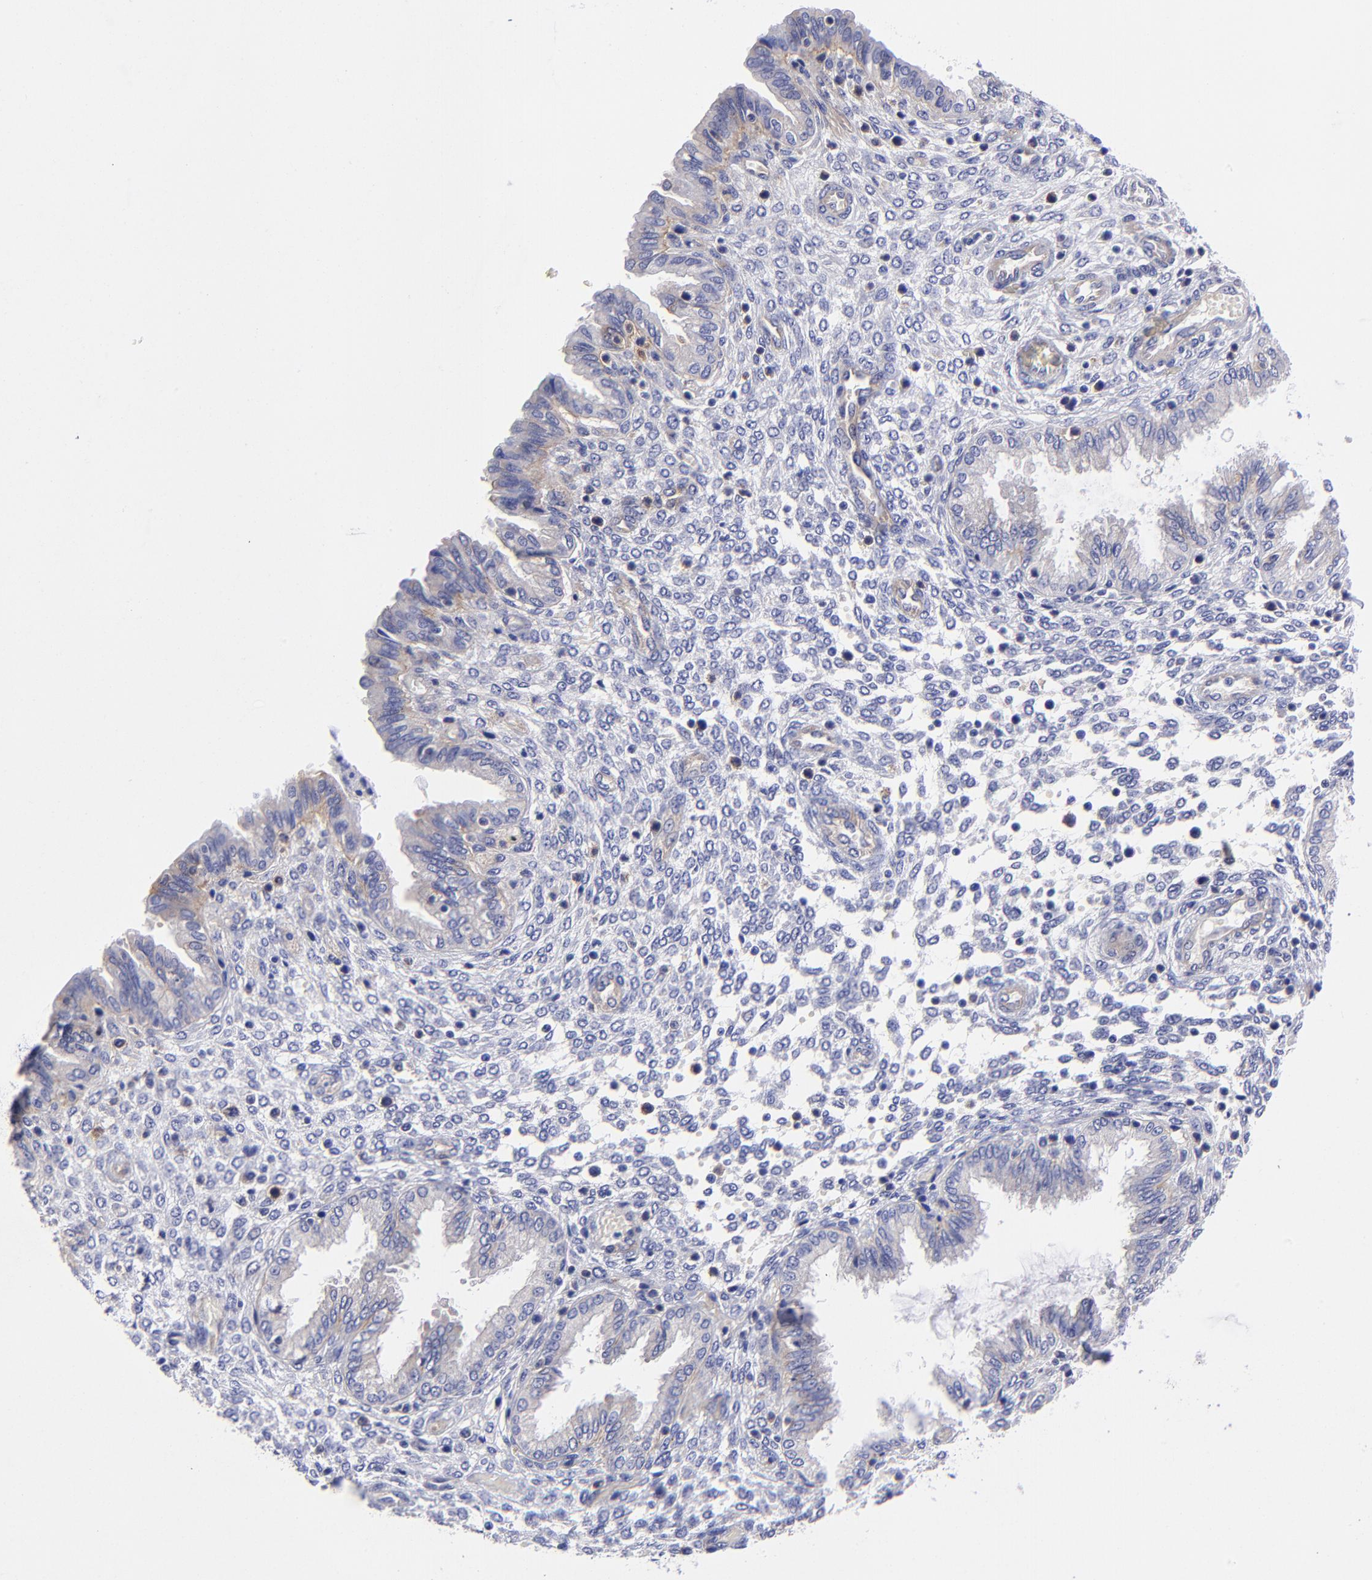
{"staining": {"intensity": "negative", "quantity": "none", "location": "none"}, "tissue": "endometrium", "cell_type": "Cells in endometrial stroma", "image_type": "normal", "snomed": [{"axis": "morphology", "description": "Normal tissue, NOS"}, {"axis": "topography", "description": "Endometrium"}], "caption": "A histopathology image of human endometrium is negative for staining in cells in endometrial stroma. (Stains: DAB (3,3'-diaminobenzidine) IHC with hematoxylin counter stain, Microscopy: brightfield microscopy at high magnification).", "gene": "PPFIBP1", "patient": {"sex": "female", "age": 33}}